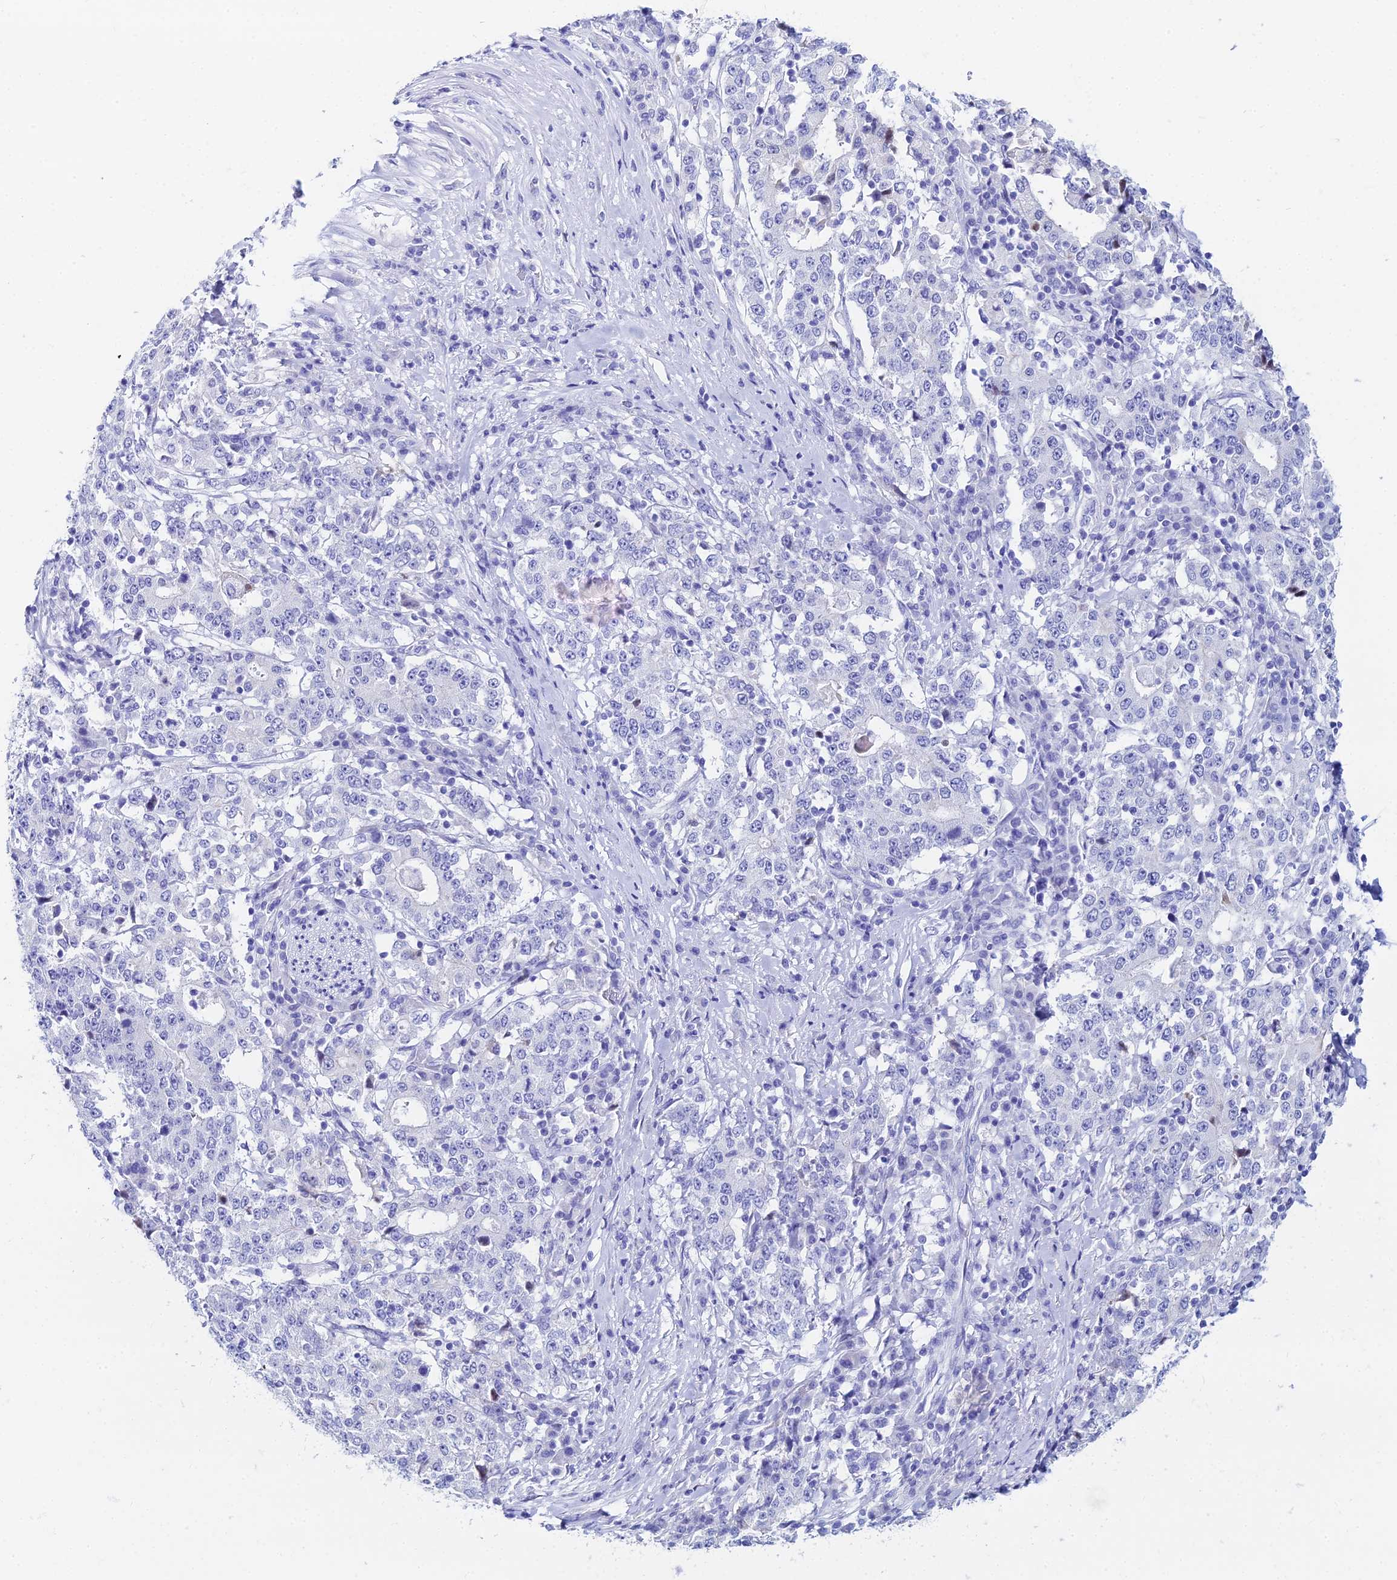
{"staining": {"intensity": "negative", "quantity": "none", "location": "none"}, "tissue": "stomach cancer", "cell_type": "Tumor cells", "image_type": "cancer", "snomed": [{"axis": "morphology", "description": "Adenocarcinoma, NOS"}, {"axis": "topography", "description": "Stomach"}], "caption": "A high-resolution micrograph shows IHC staining of adenocarcinoma (stomach), which shows no significant expression in tumor cells. (Immunohistochemistry, brightfield microscopy, high magnification).", "gene": "HSPA1L", "patient": {"sex": "male", "age": 59}}